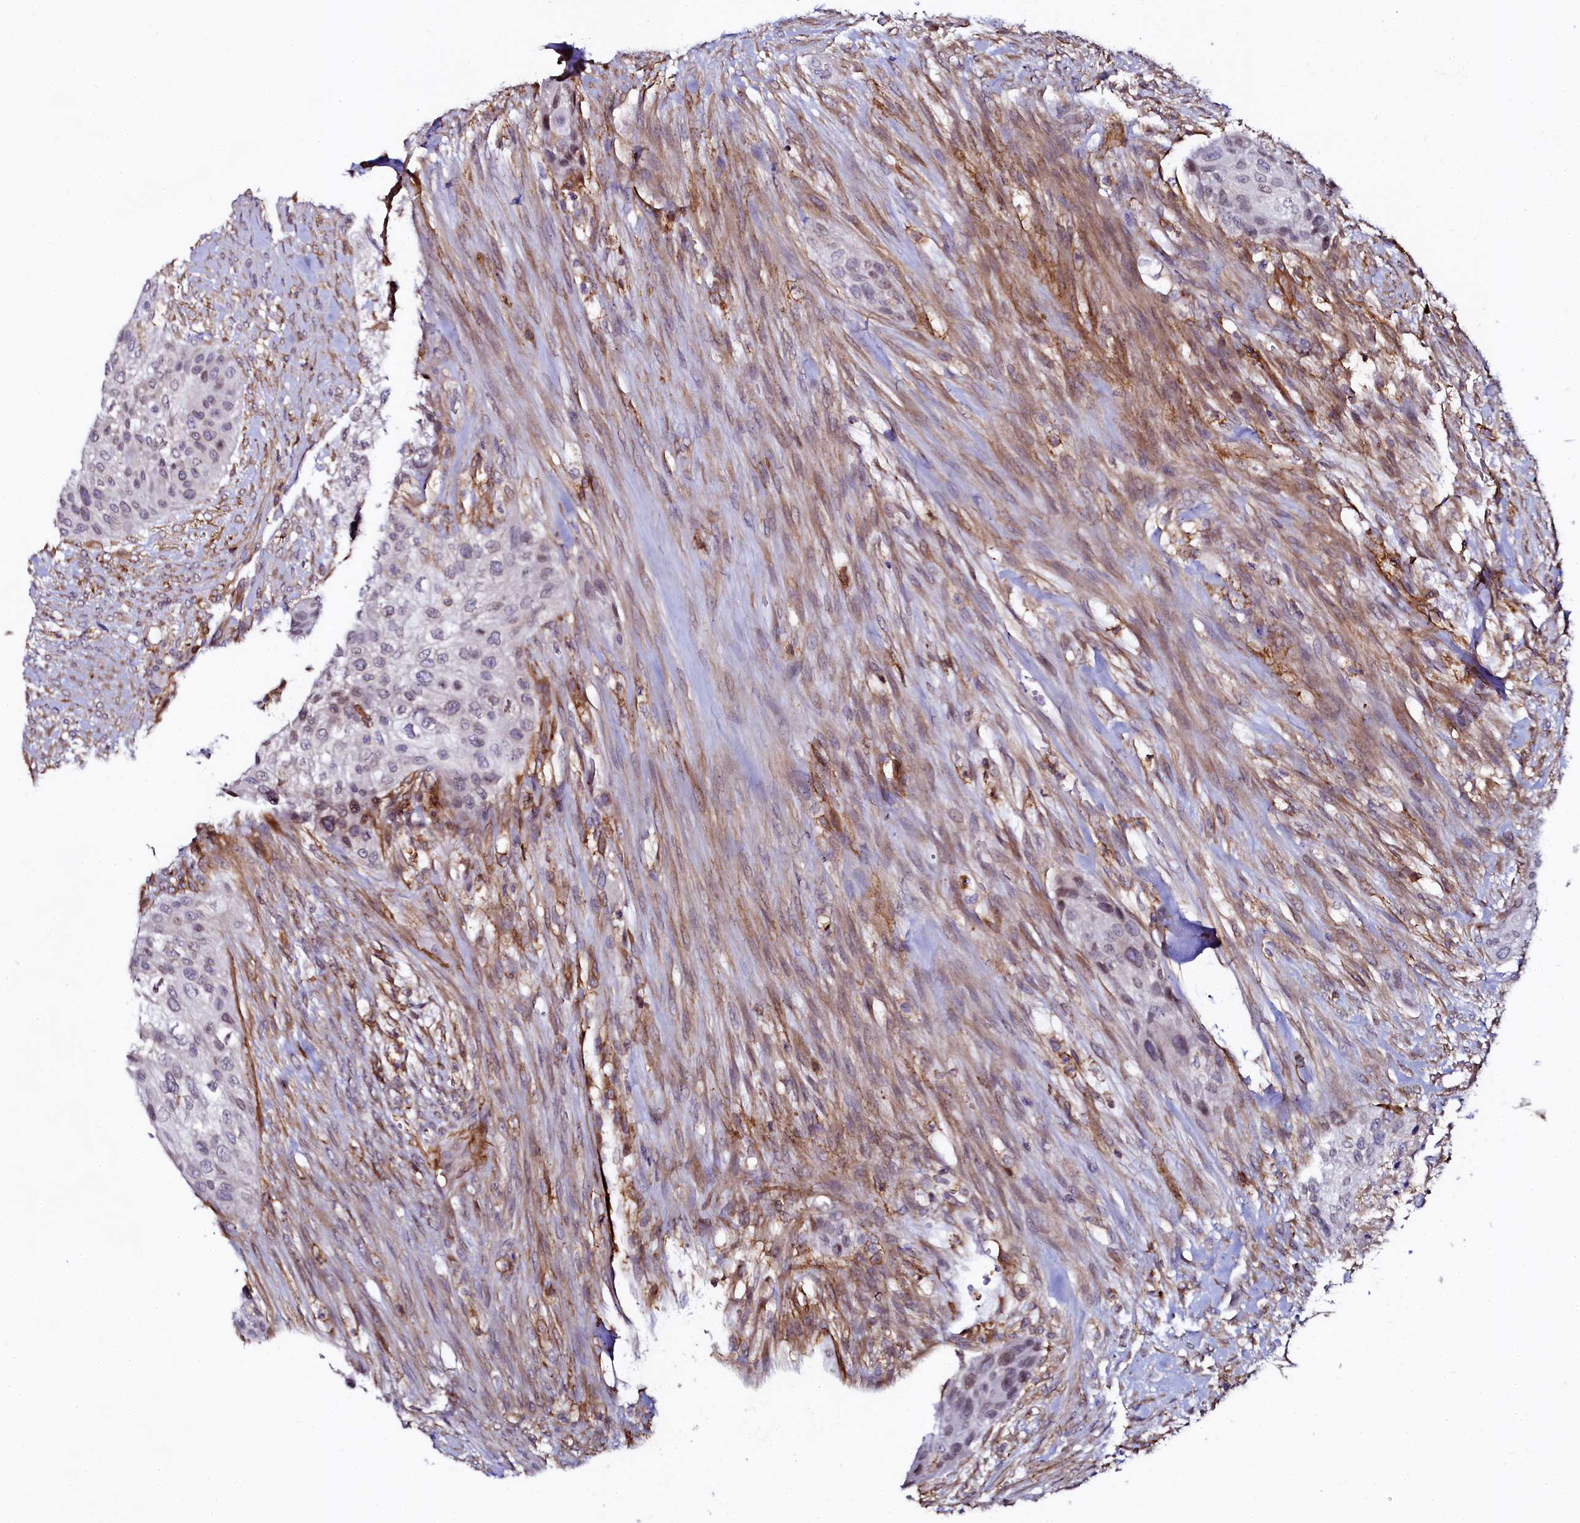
{"staining": {"intensity": "negative", "quantity": "none", "location": "none"}, "tissue": "urothelial cancer", "cell_type": "Tumor cells", "image_type": "cancer", "snomed": [{"axis": "morphology", "description": "Urothelial carcinoma, High grade"}, {"axis": "topography", "description": "Urinary bladder"}], "caption": "DAB immunohistochemical staining of urothelial cancer demonstrates no significant expression in tumor cells.", "gene": "AAAS", "patient": {"sex": "male", "age": 35}}